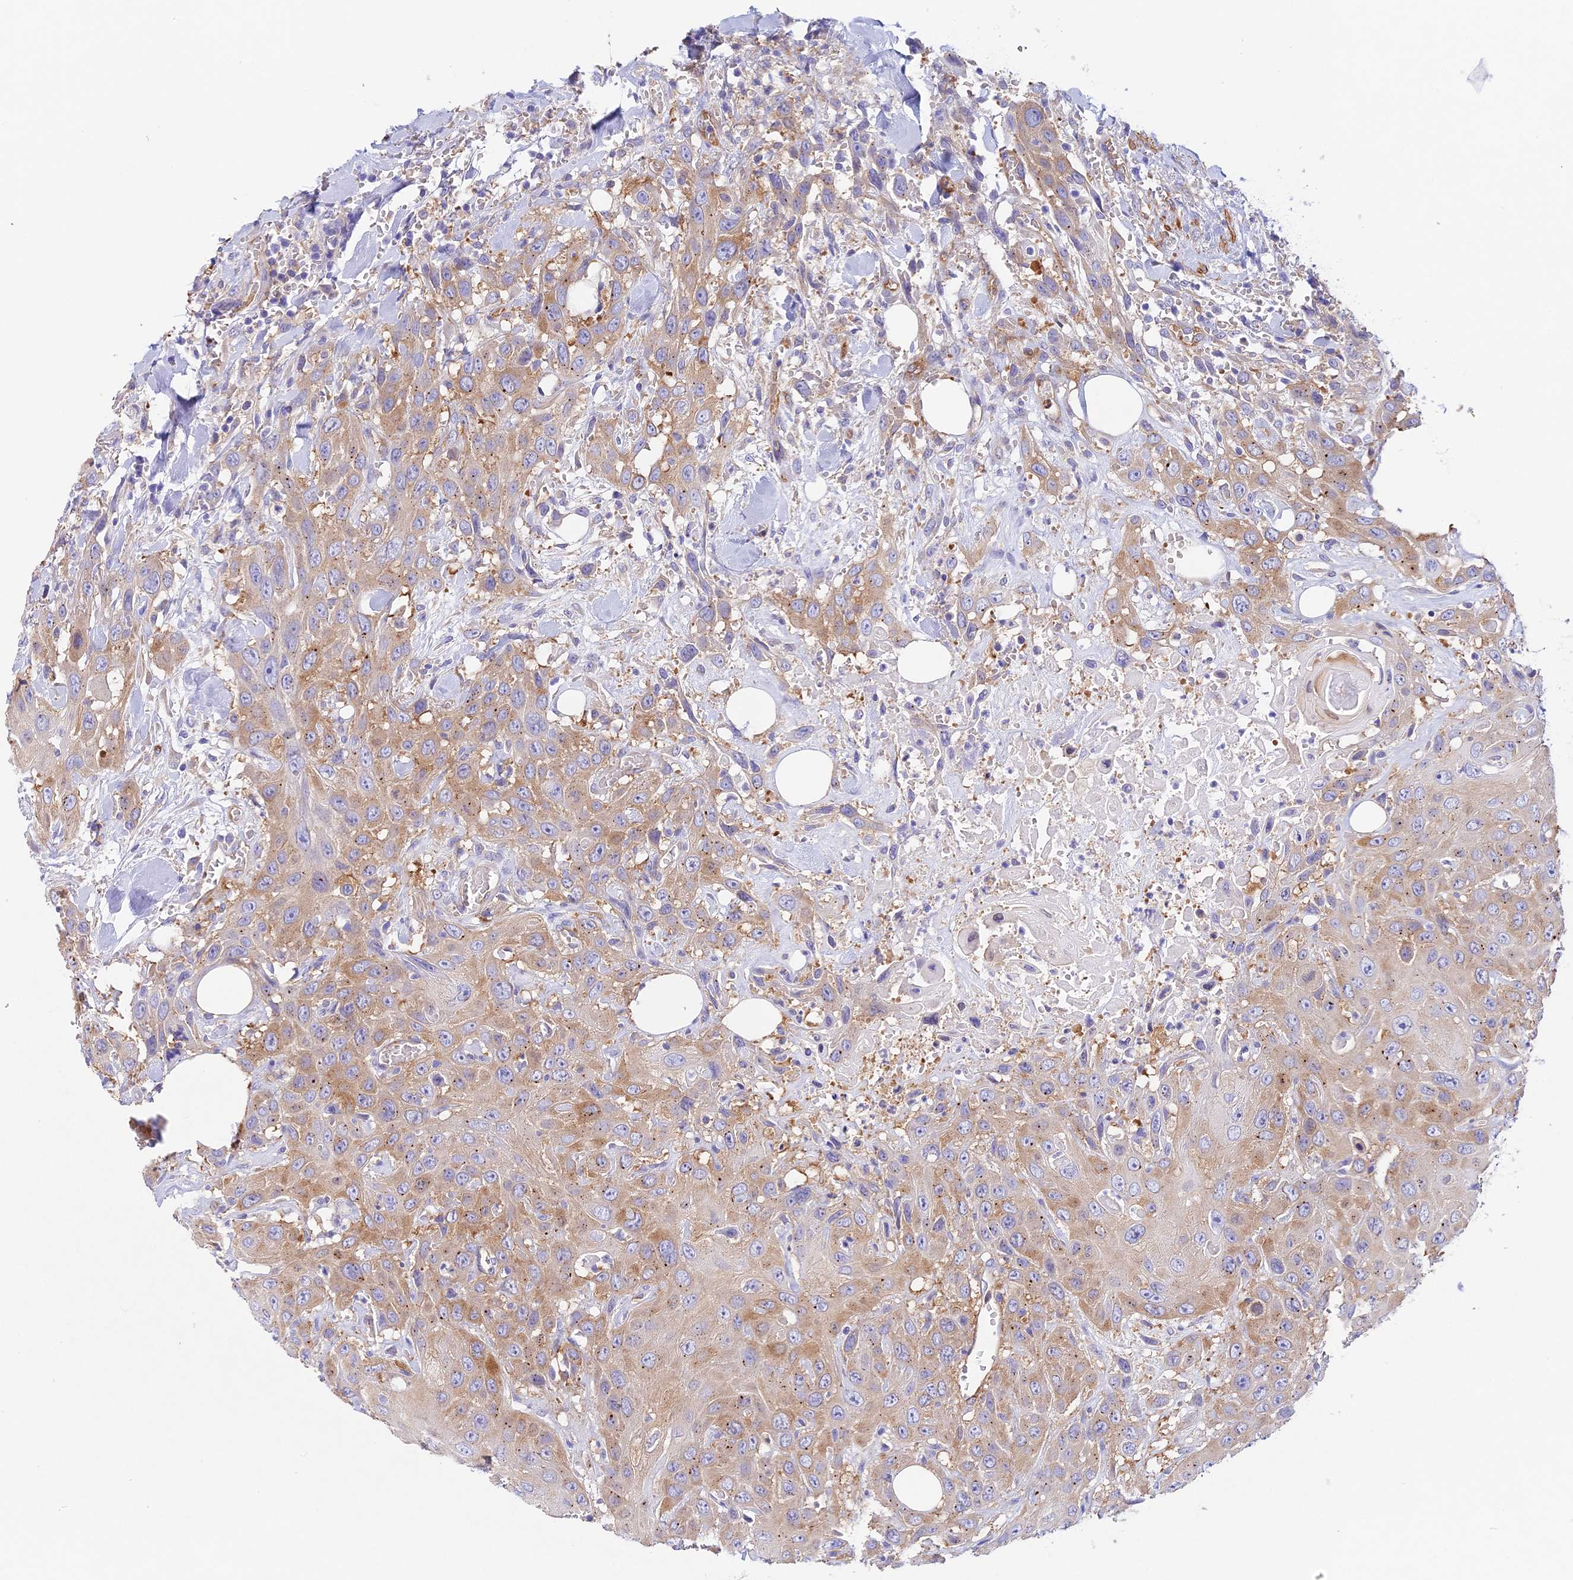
{"staining": {"intensity": "moderate", "quantity": "<25%", "location": "cytoplasmic/membranous"}, "tissue": "head and neck cancer", "cell_type": "Tumor cells", "image_type": "cancer", "snomed": [{"axis": "morphology", "description": "Squamous cell carcinoma, NOS"}, {"axis": "topography", "description": "Head-Neck"}], "caption": "Head and neck squamous cell carcinoma stained for a protein (brown) reveals moderate cytoplasmic/membranous positive staining in about <25% of tumor cells.", "gene": "HOMER3", "patient": {"sex": "male", "age": 81}}